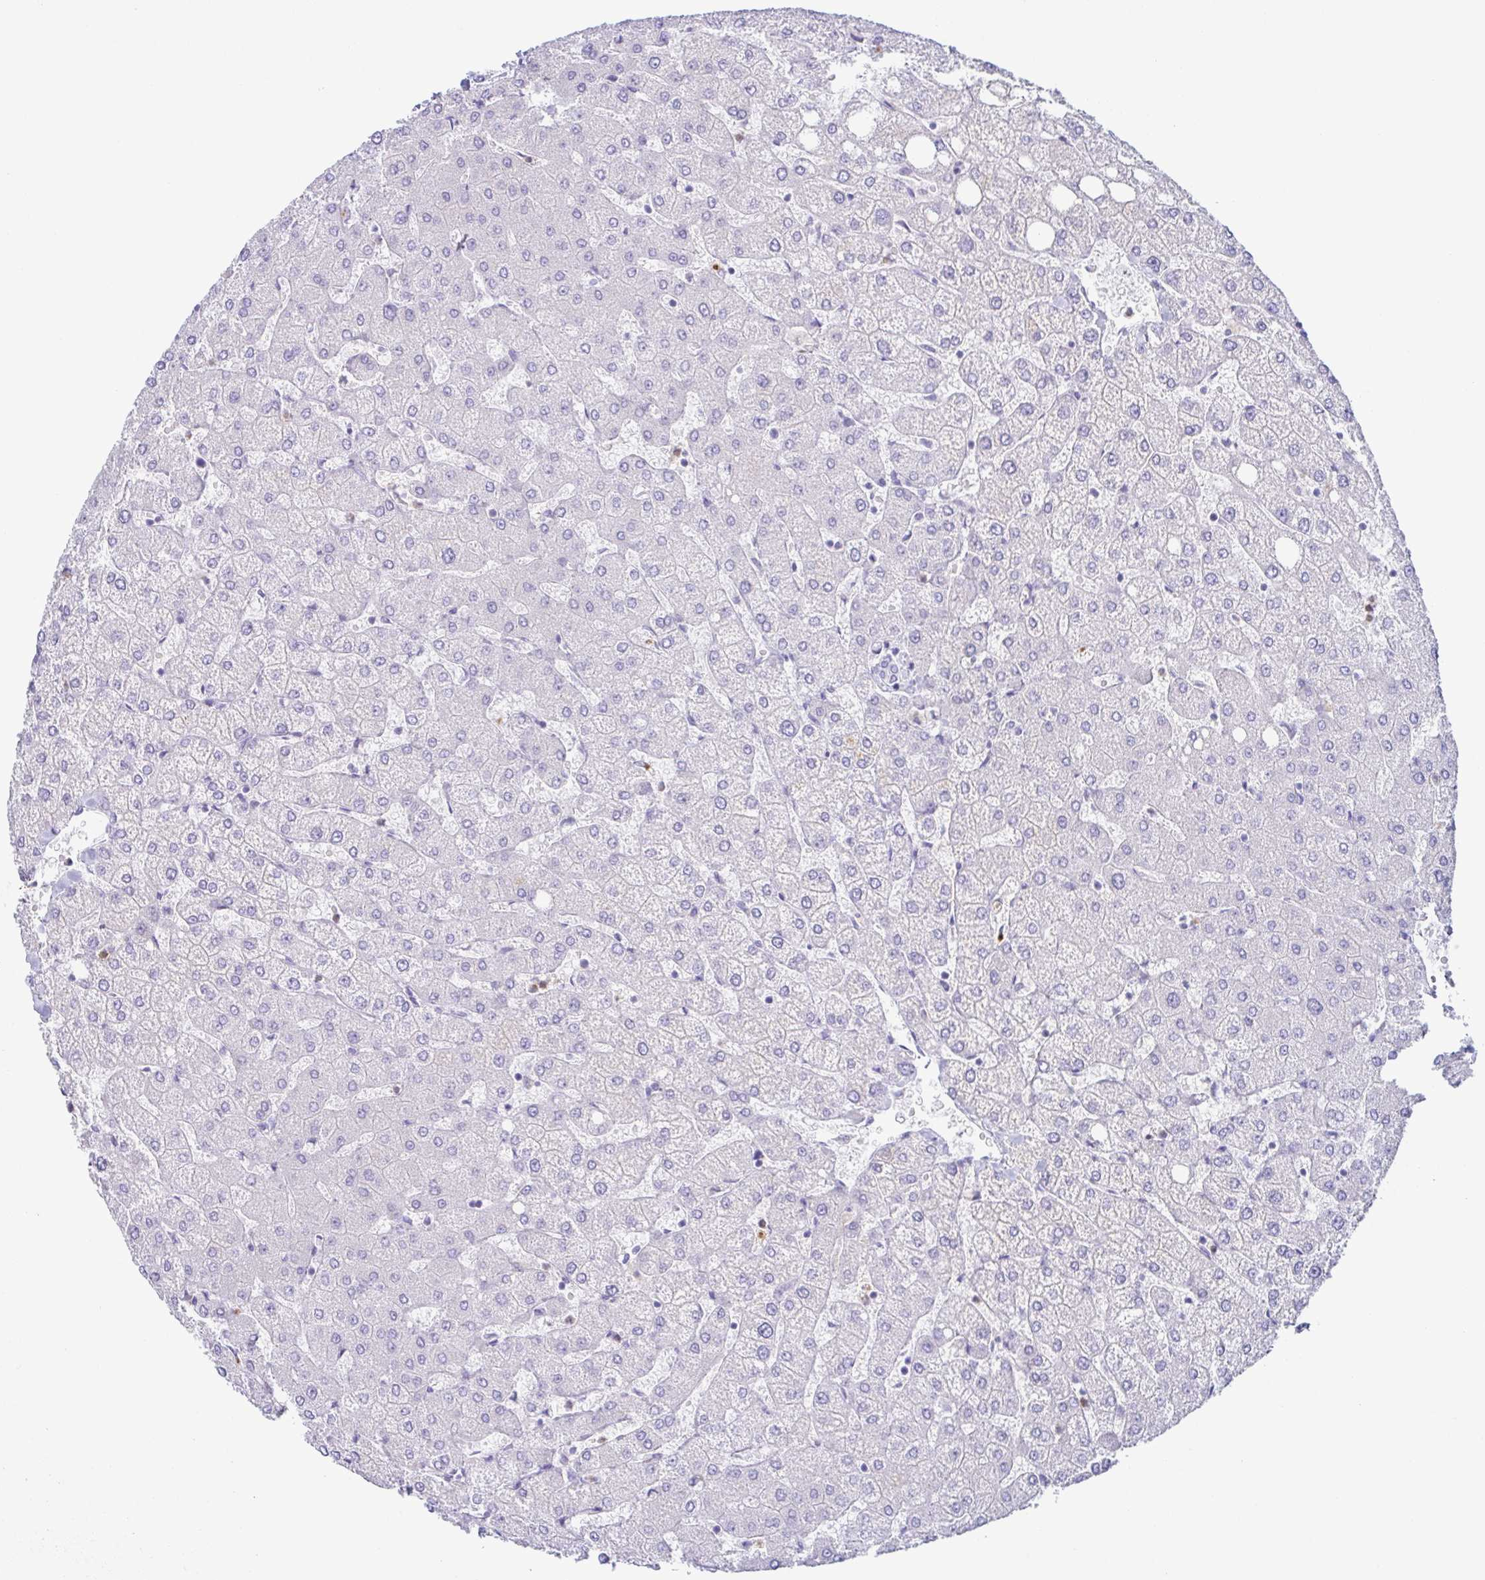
{"staining": {"intensity": "negative", "quantity": "none", "location": "none"}, "tissue": "liver", "cell_type": "Cholangiocytes", "image_type": "normal", "snomed": [{"axis": "morphology", "description": "Normal tissue, NOS"}, {"axis": "topography", "description": "Liver"}], "caption": "Photomicrograph shows no protein expression in cholangiocytes of normal liver.", "gene": "AZU1", "patient": {"sex": "female", "age": 54}}